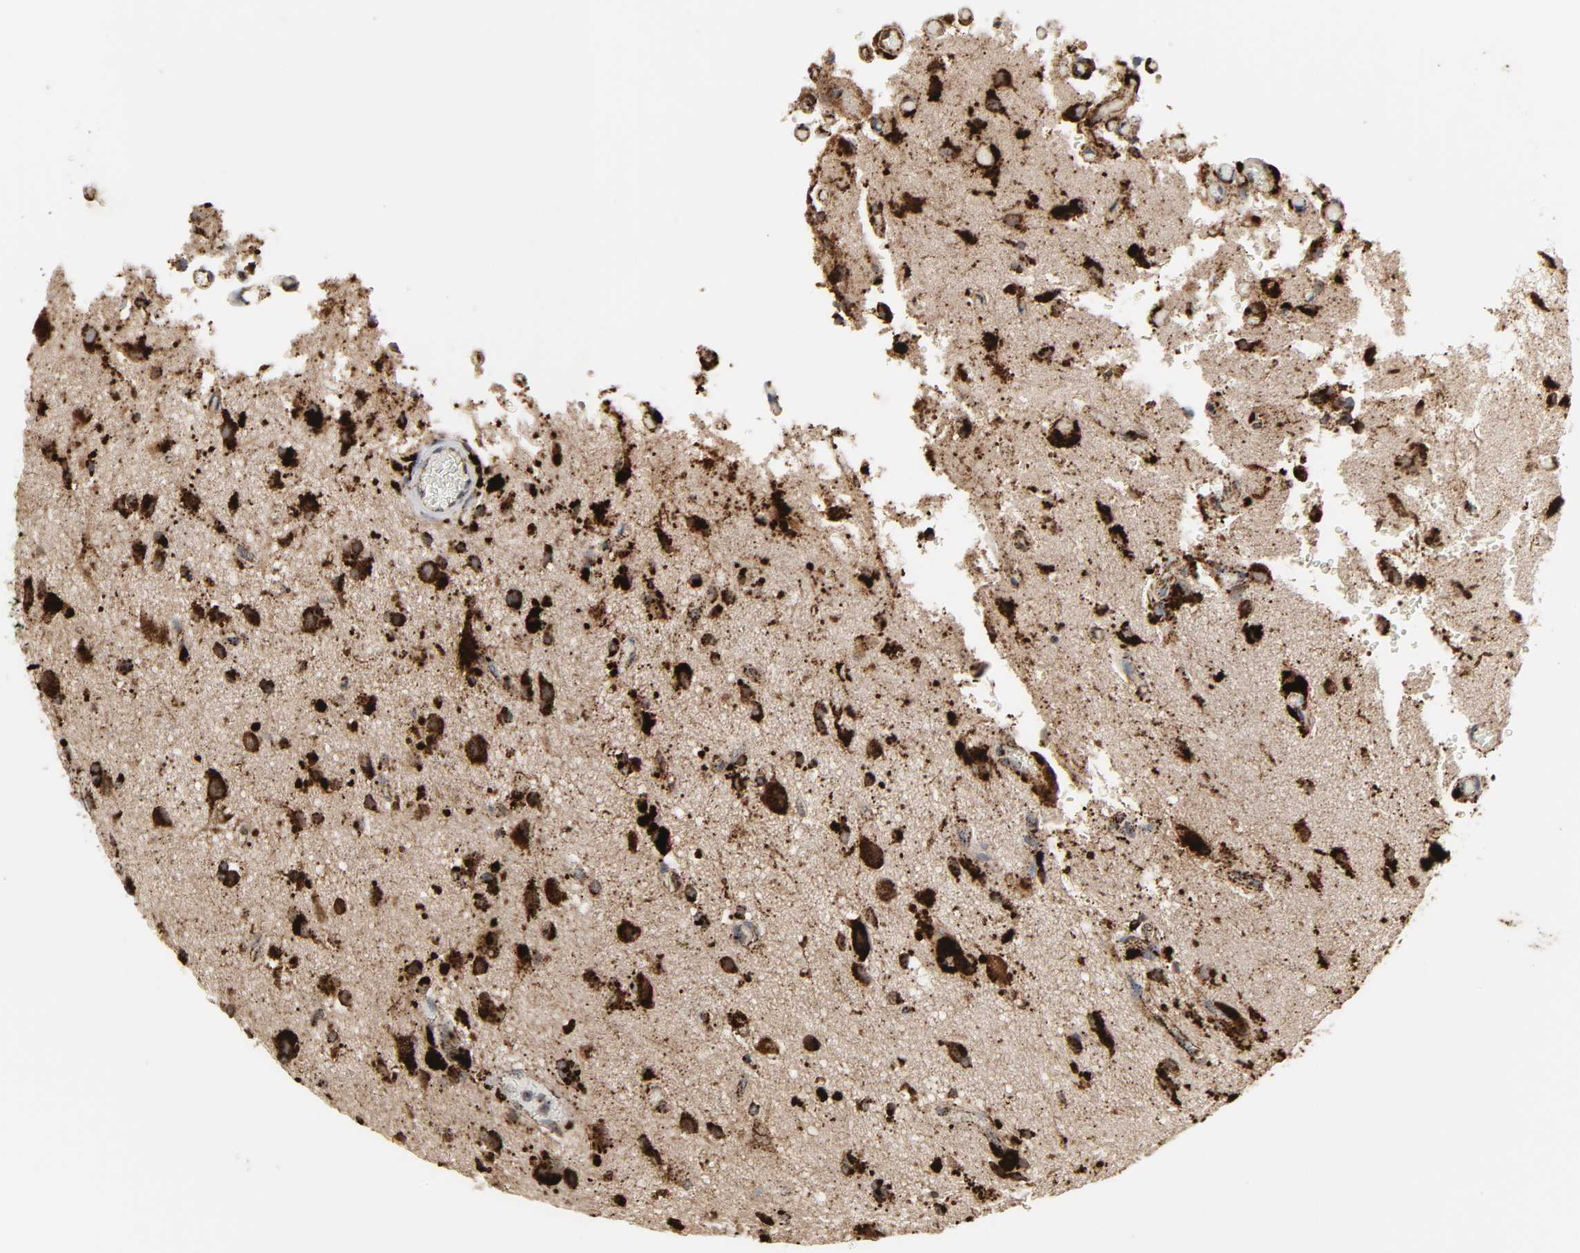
{"staining": {"intensity": "strong", "quantity": ">75%", "location": "cytoplasmic/membranous"}, "tissue": "glioma", "cell_type": "Tumor cells", "image_type": "cancer", "snomed": [{"axis": "morphology", "description": "Glioma, malignant, High grade"}, {"axis": "topography", "description": "Brain"}], "caption": "Immunohistochemical staining of glioma exhibits strong cytoplasmic/membranous protein expression in approximately >75% of tumor cells. (DAB IHC with brightfield microscopy, high magnification).", "gene": "PSAP", "patient": {"sex": "male", "age": 47}}